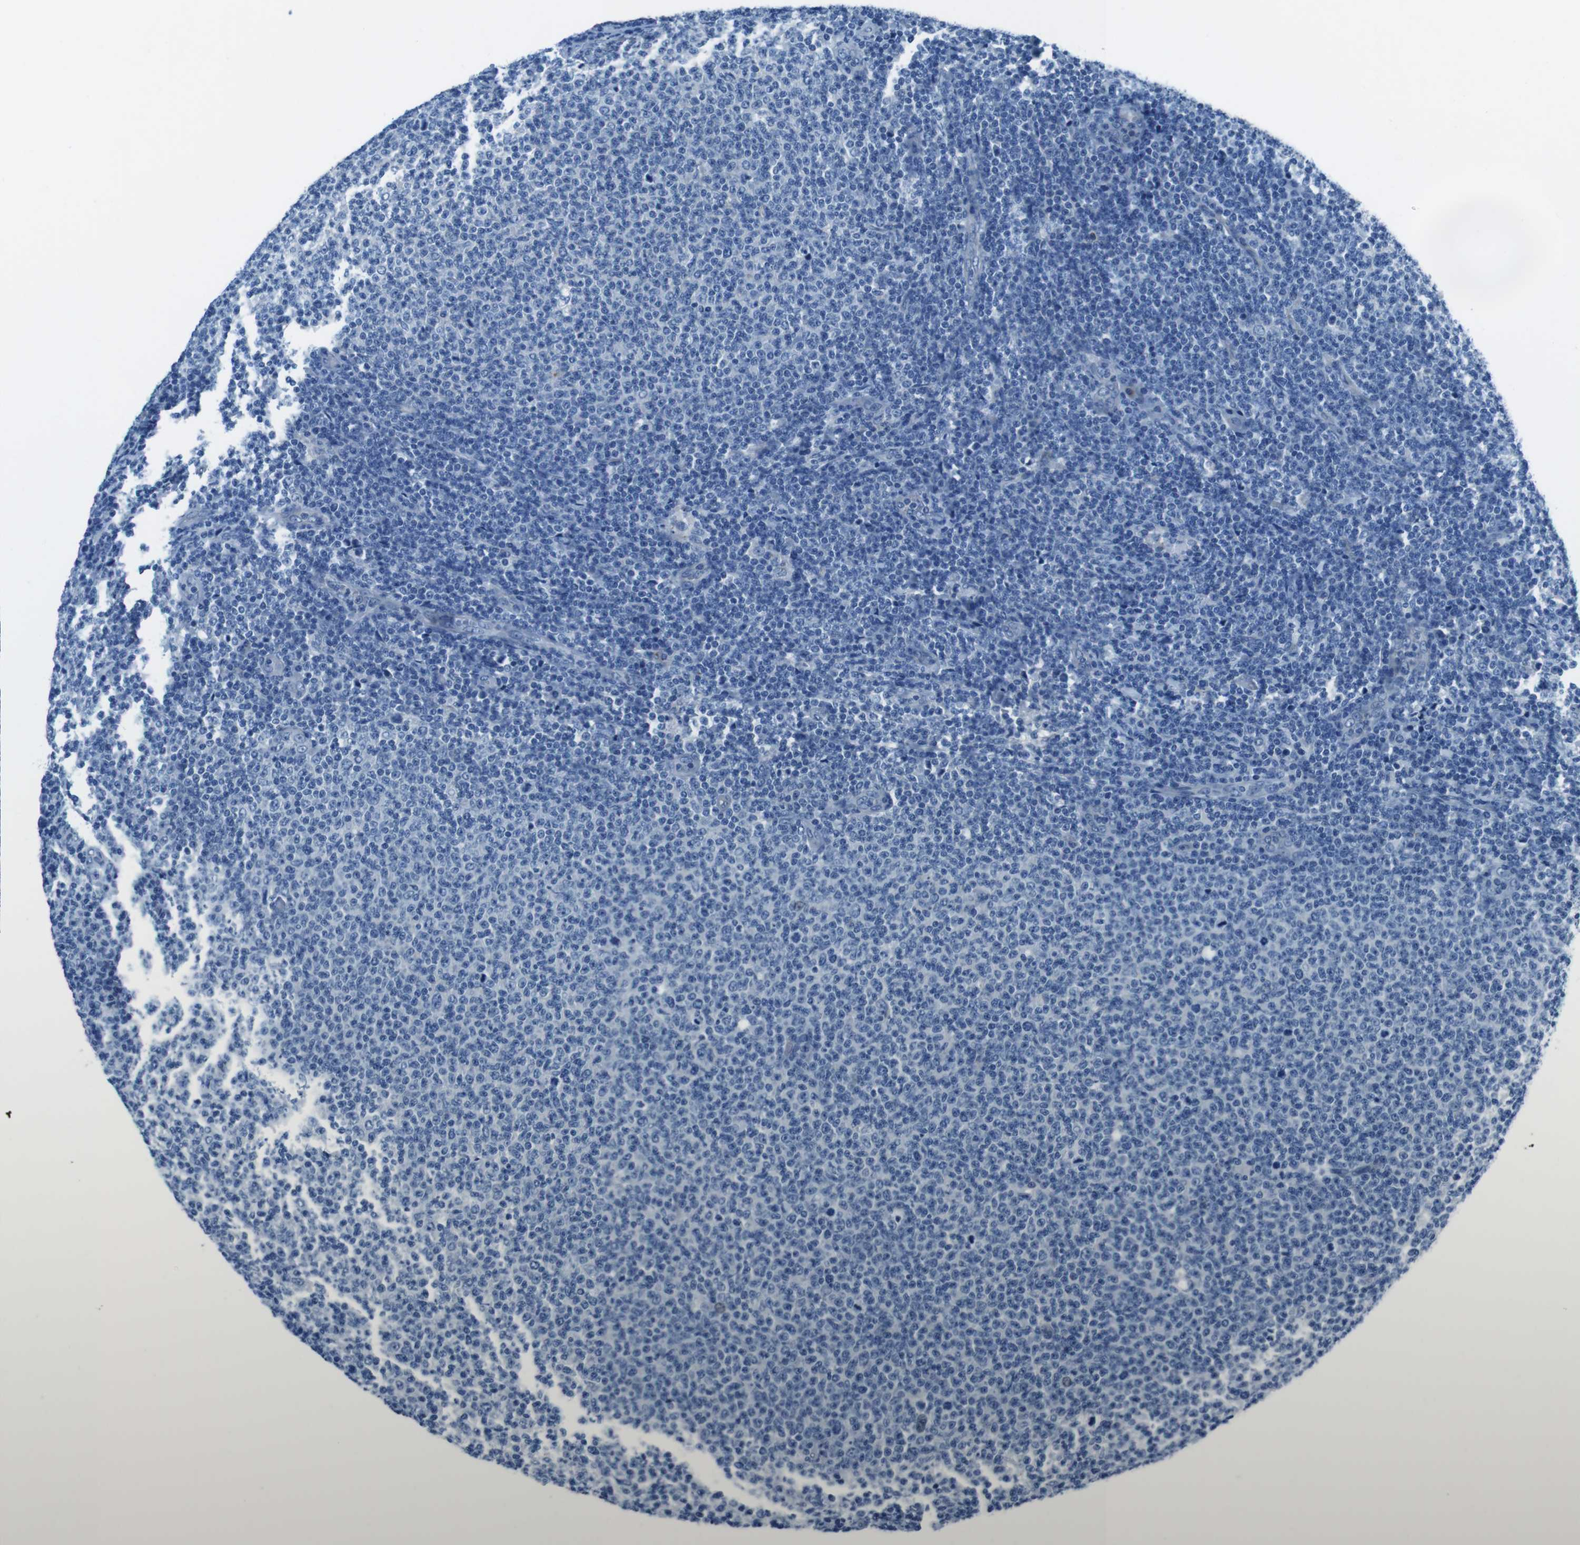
{"staining": {"intensity": "negative", "quantity": "none", "location": "none"}, "tissue": "lymphoma", "cell_type": "Tumor cells", "image_type": "cancer", "snomed": [{"axis": "morphology", "description": "Malignant lymphoma, non-Hodgkin's type, Low grade"}, {"axis": "topography", "description": "Lymph node"}], "caption": "The histopathology image shows no staining of tumor cells in malignant lymphoma, non-Hodgkin's type (low-grade).", "gene": "TULP3", "patient": {"sex": "male", "age": 66}}